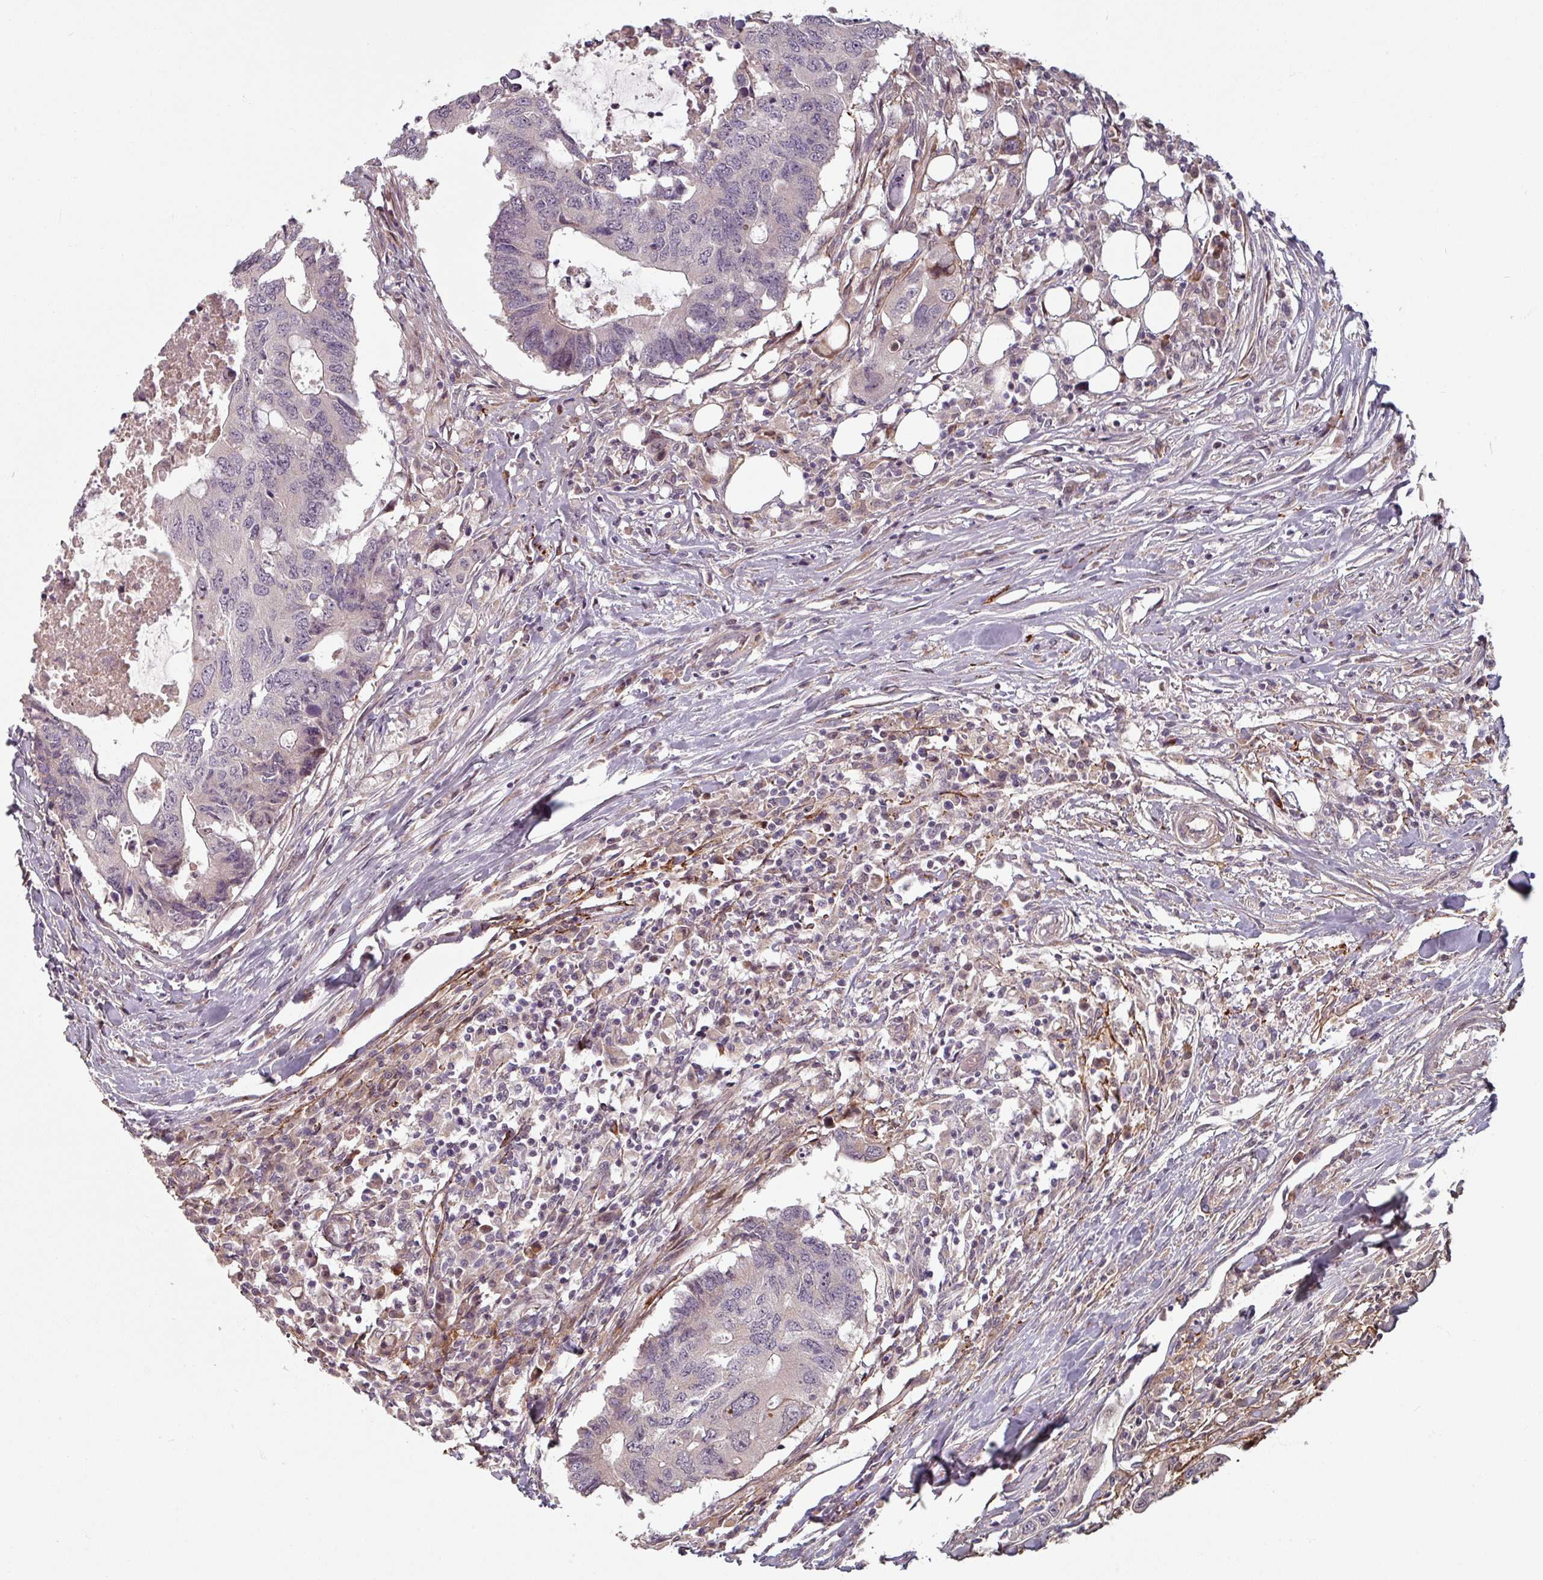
{"staining": {"intensity": "negative", "quantity": "none", "location": "none"}, "tissue": "colorectal cancer", "cell_type": "Tumor cells", "image_type": "cancer", "snomed": [{"axis": "morphology", "description": "Adenocarcinoma, NOS"}, {"axis": "topography", "description": "Colon"}], "caption": "Protein analysis of colorectal adenocarcinoma displays no significant staining in tumor cells. (Stains: DAB immunohistochemistry with hematoxylin counter stain, Microscopy: brightfield microscopy at high magnification).", "gene": "CYB5RL", "patient": {"sex": "male", "age": 71}}